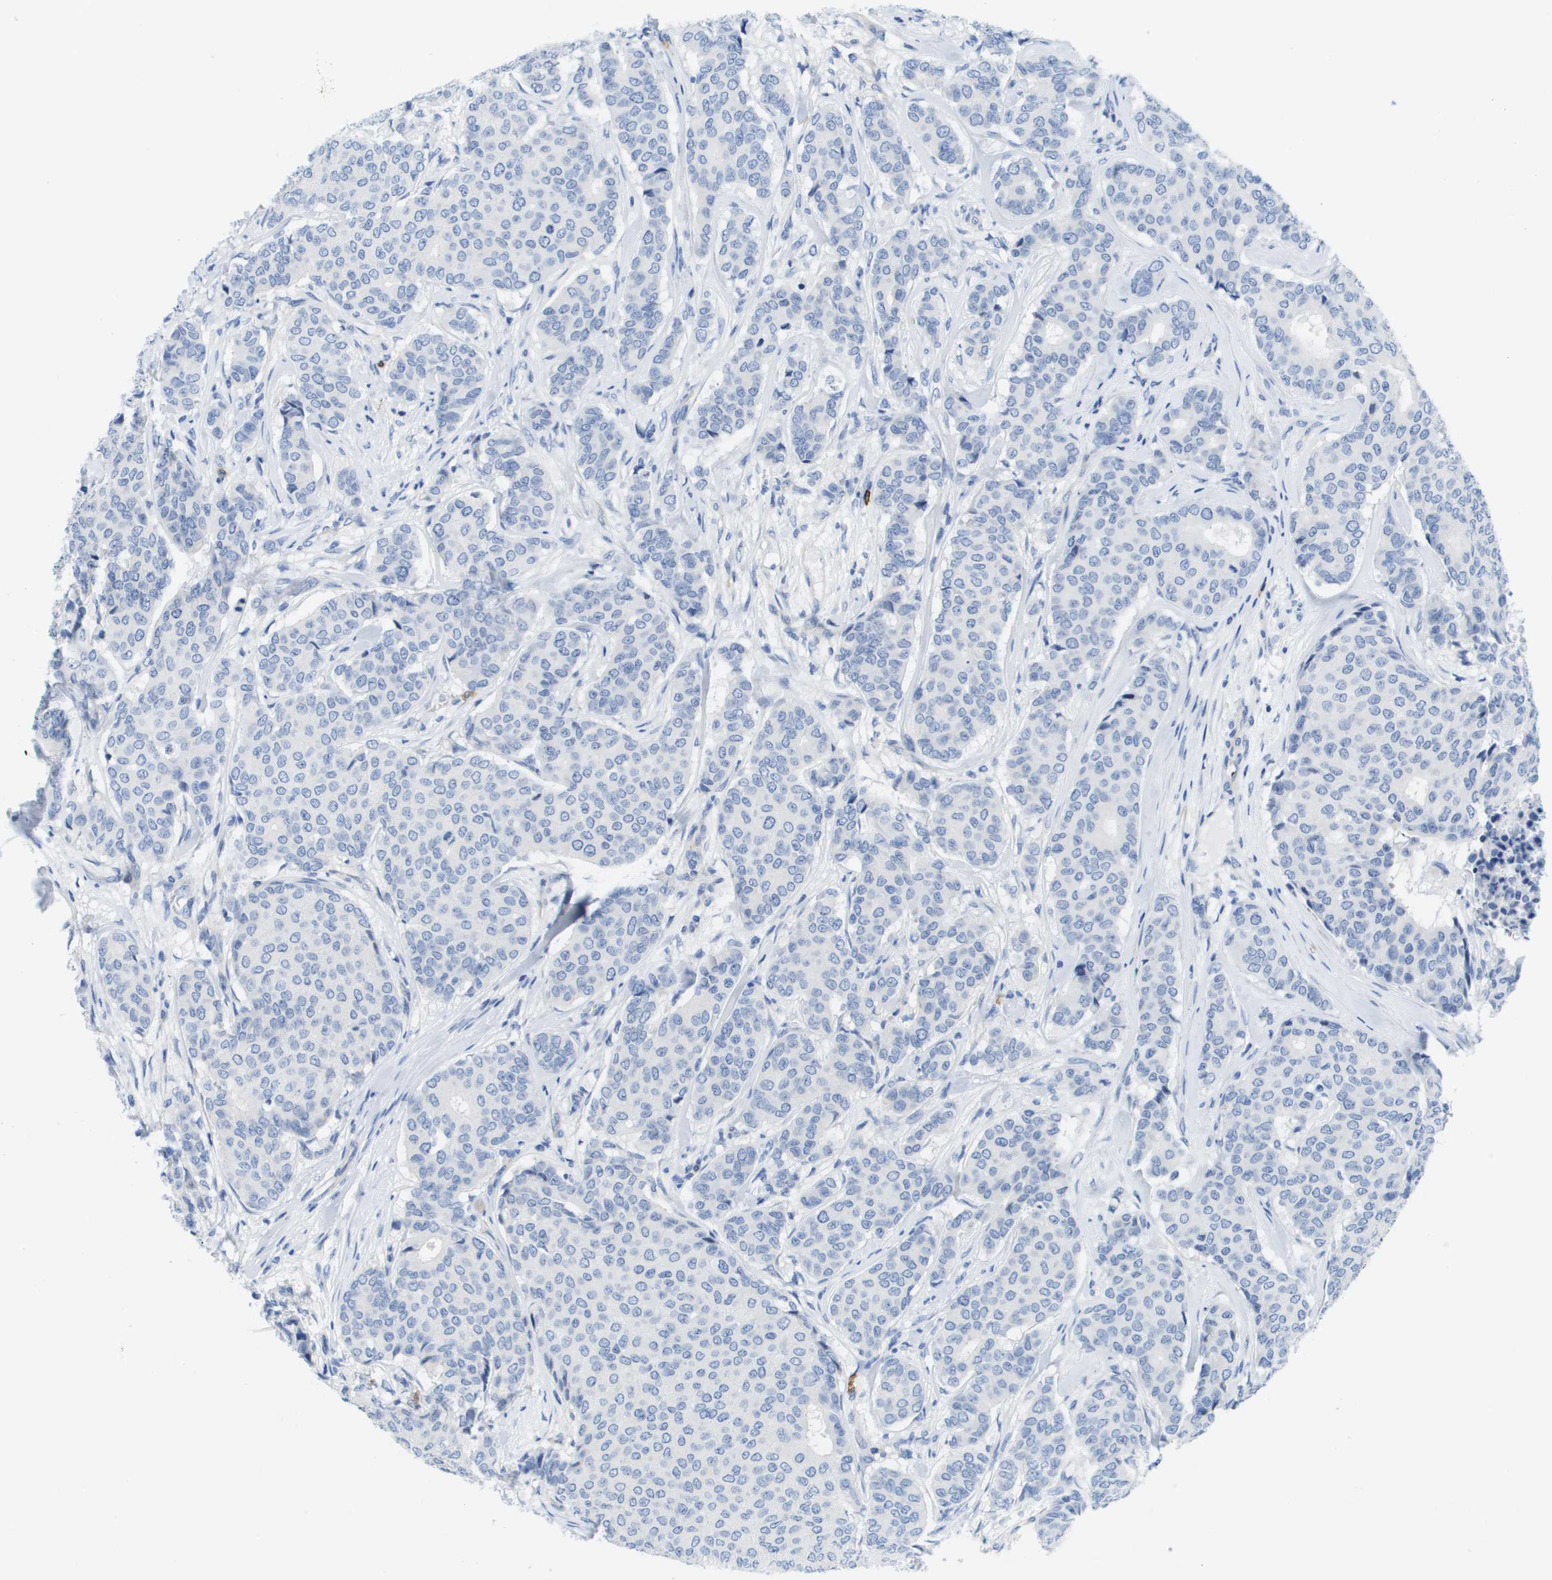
{"staining": {"intensity": "negative", "quantity": "none", "location": "none"}, "tissue": "breast cancer", "cell_type": "Tumor cells", "image_type": "cancer", "snomed": [{"axis": "morphology", "description": "Duct carcinoma"}, {"axis": "topography", "description": "Breast"}], "caption": "IHC micrograph of human infiltrating ductal carcinoma (breast) stained for a protein (brown), which reveals no staining in tumor cells.", "gene": "MS4A1", "patient": {"sex": "female", "age": 75}}